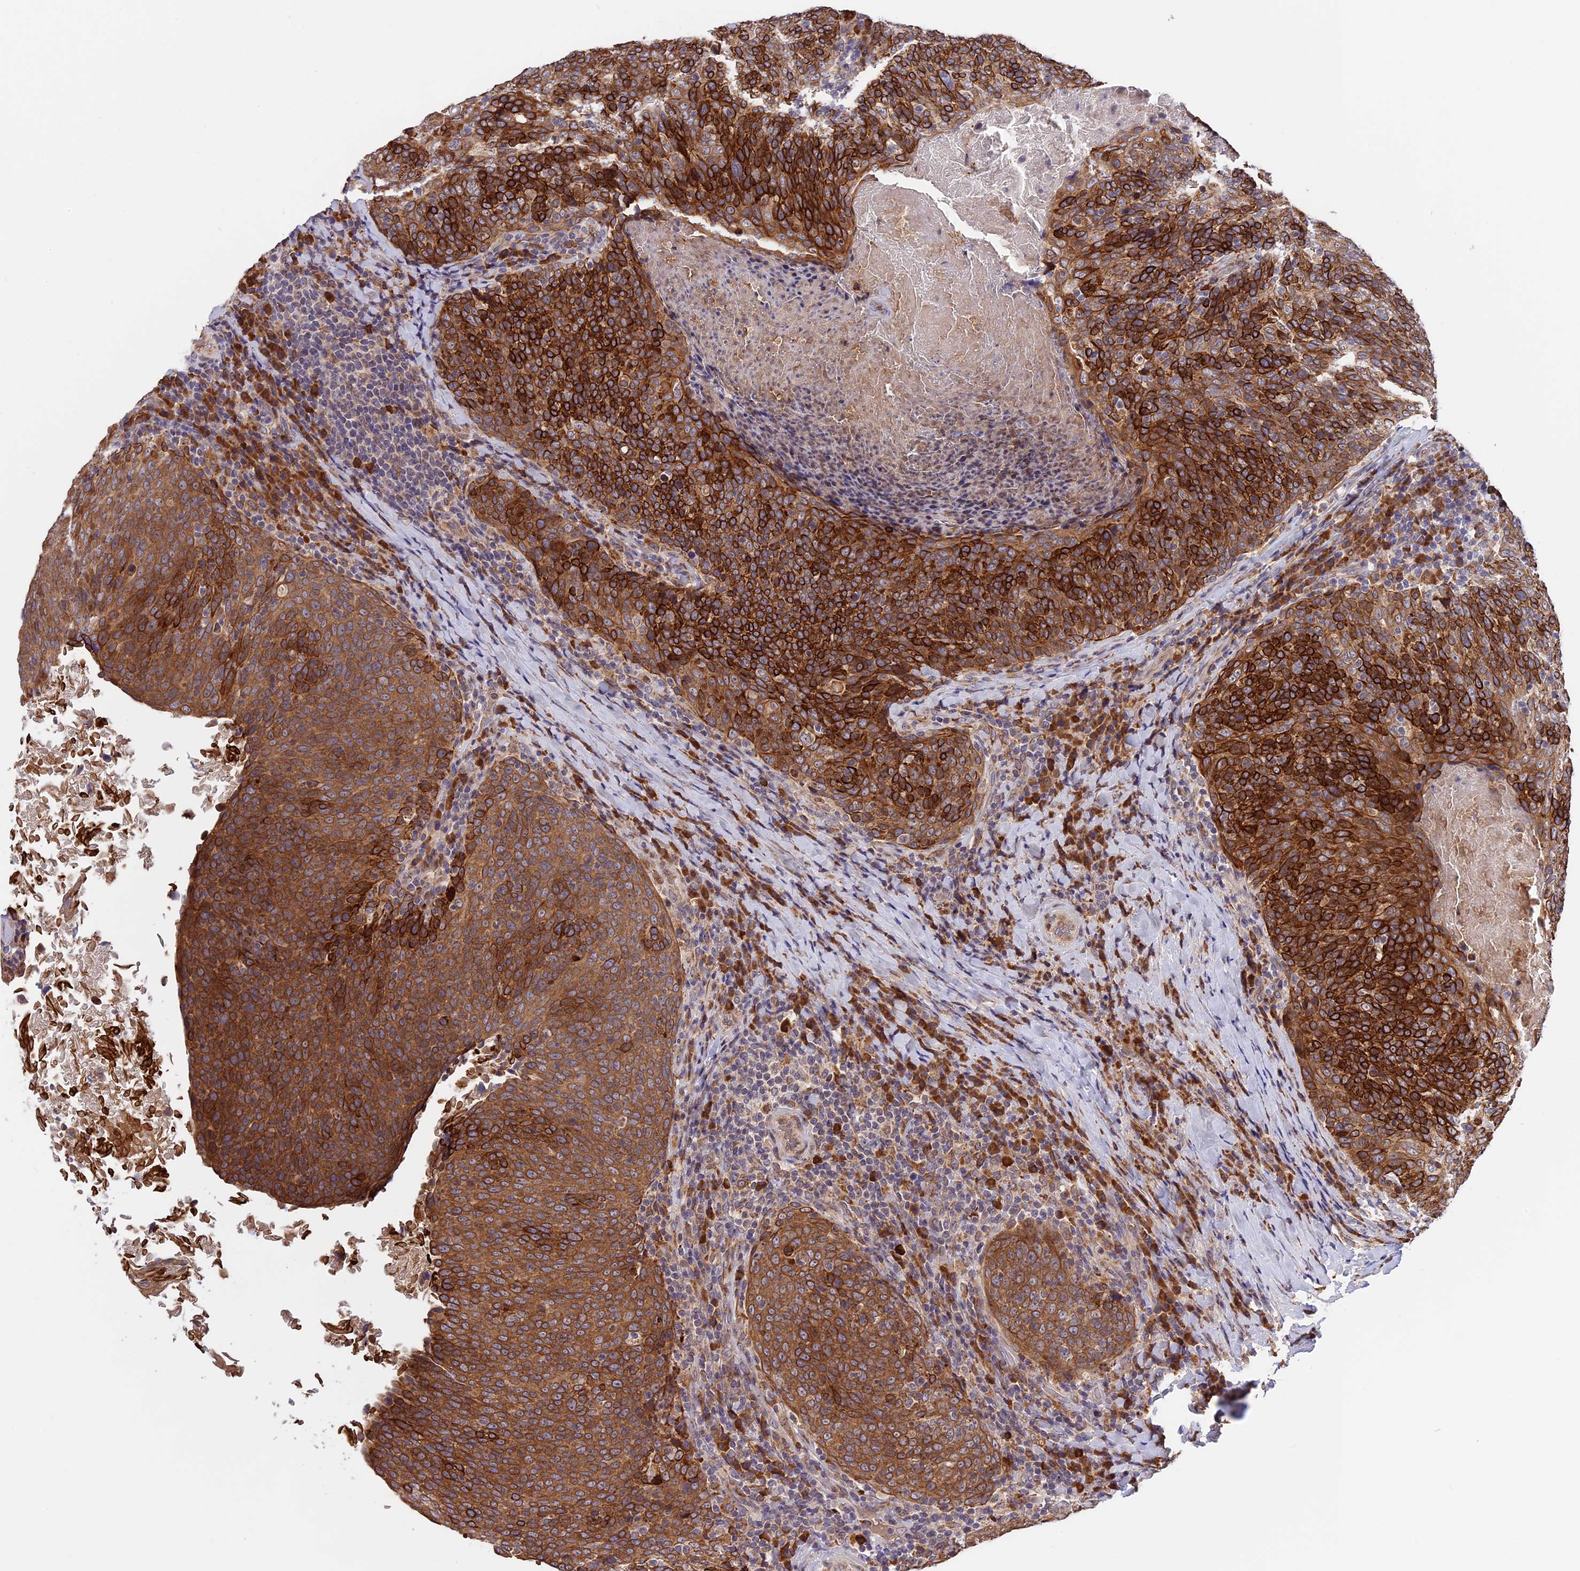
{"staining": {"intensity": "strong", "quantity": ">75%", "location": "cytoplasmic/membranous"}, "tissue": "head and neck cancer", "cell_type": "Tumor cells", "image_type": "cancer", "snomed": [{"axis": "morphology", "description": "Squamous cell carcinoma, NOS"}, {"axis": "morphology", "description": "Squamous cell carcinoma, metastatic, NOS"}, {"axis": "topography", "description": "Lymph node"}, {"axis": "topography", "description": "Head-Neck"}], "caption": "Protein staining demonstrates strong cytoplasmic/membranous positivity in approximately >75% of tumor cells in metastatic squamous cell carcinoma (head and neck). The staining was performed using DAB to visualize the protein expression in brown, while the nuclei were stained in blue with hematoxylin (Magnification: 20x).", "gene": "DMRTA2", "patient": {"sex": "male", "age": 62}}